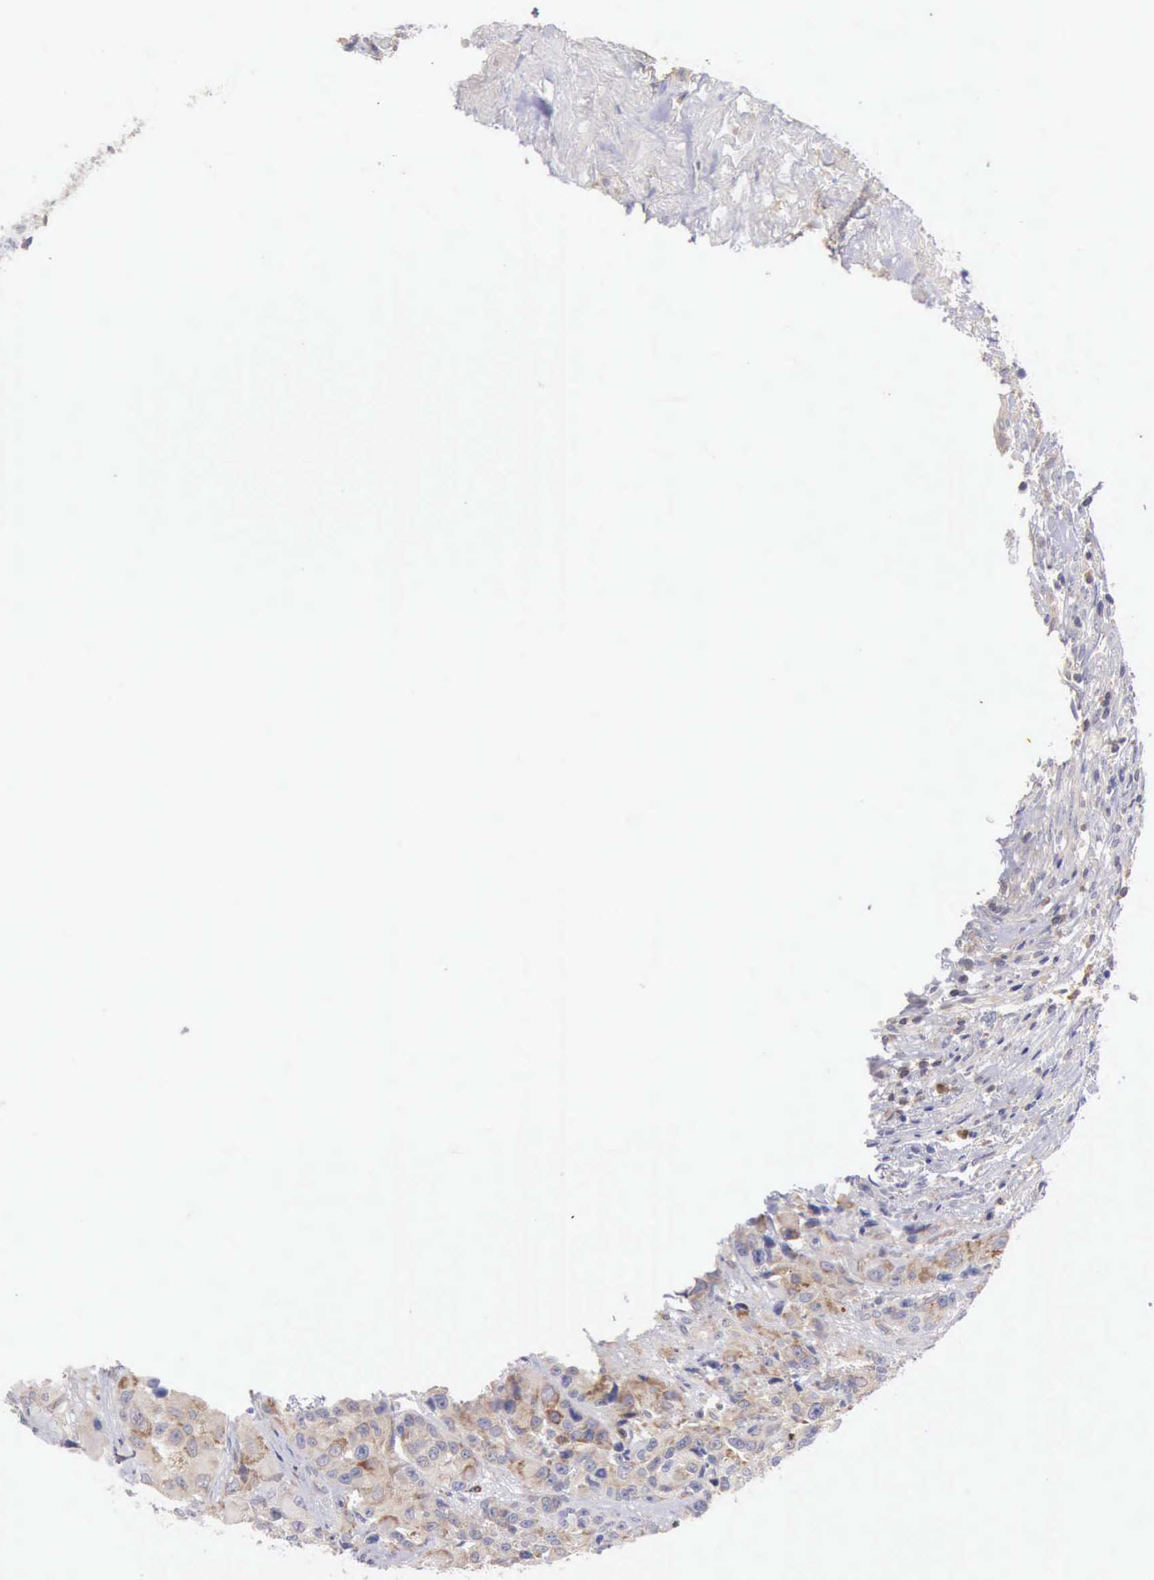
{"staining": {"intensity": "weak", "quantity": "<25%", "location": "cytoplasmic/membranous"}, "tissue": "urothelial cancer", "cell_type": "Tumor cells", "image_type": "cancer", "snomed": [{"axis": "morphology", "description": "Urothelial carcinoma, High grade"}, {"axis": "topography", "description": "Urinary bladder"}], "caption": "Tumor cells show no significant staining in urothelial carcinoma (high-grade).", "gene": "SASH3", "patient": {"sex": "female", "age": 81}}